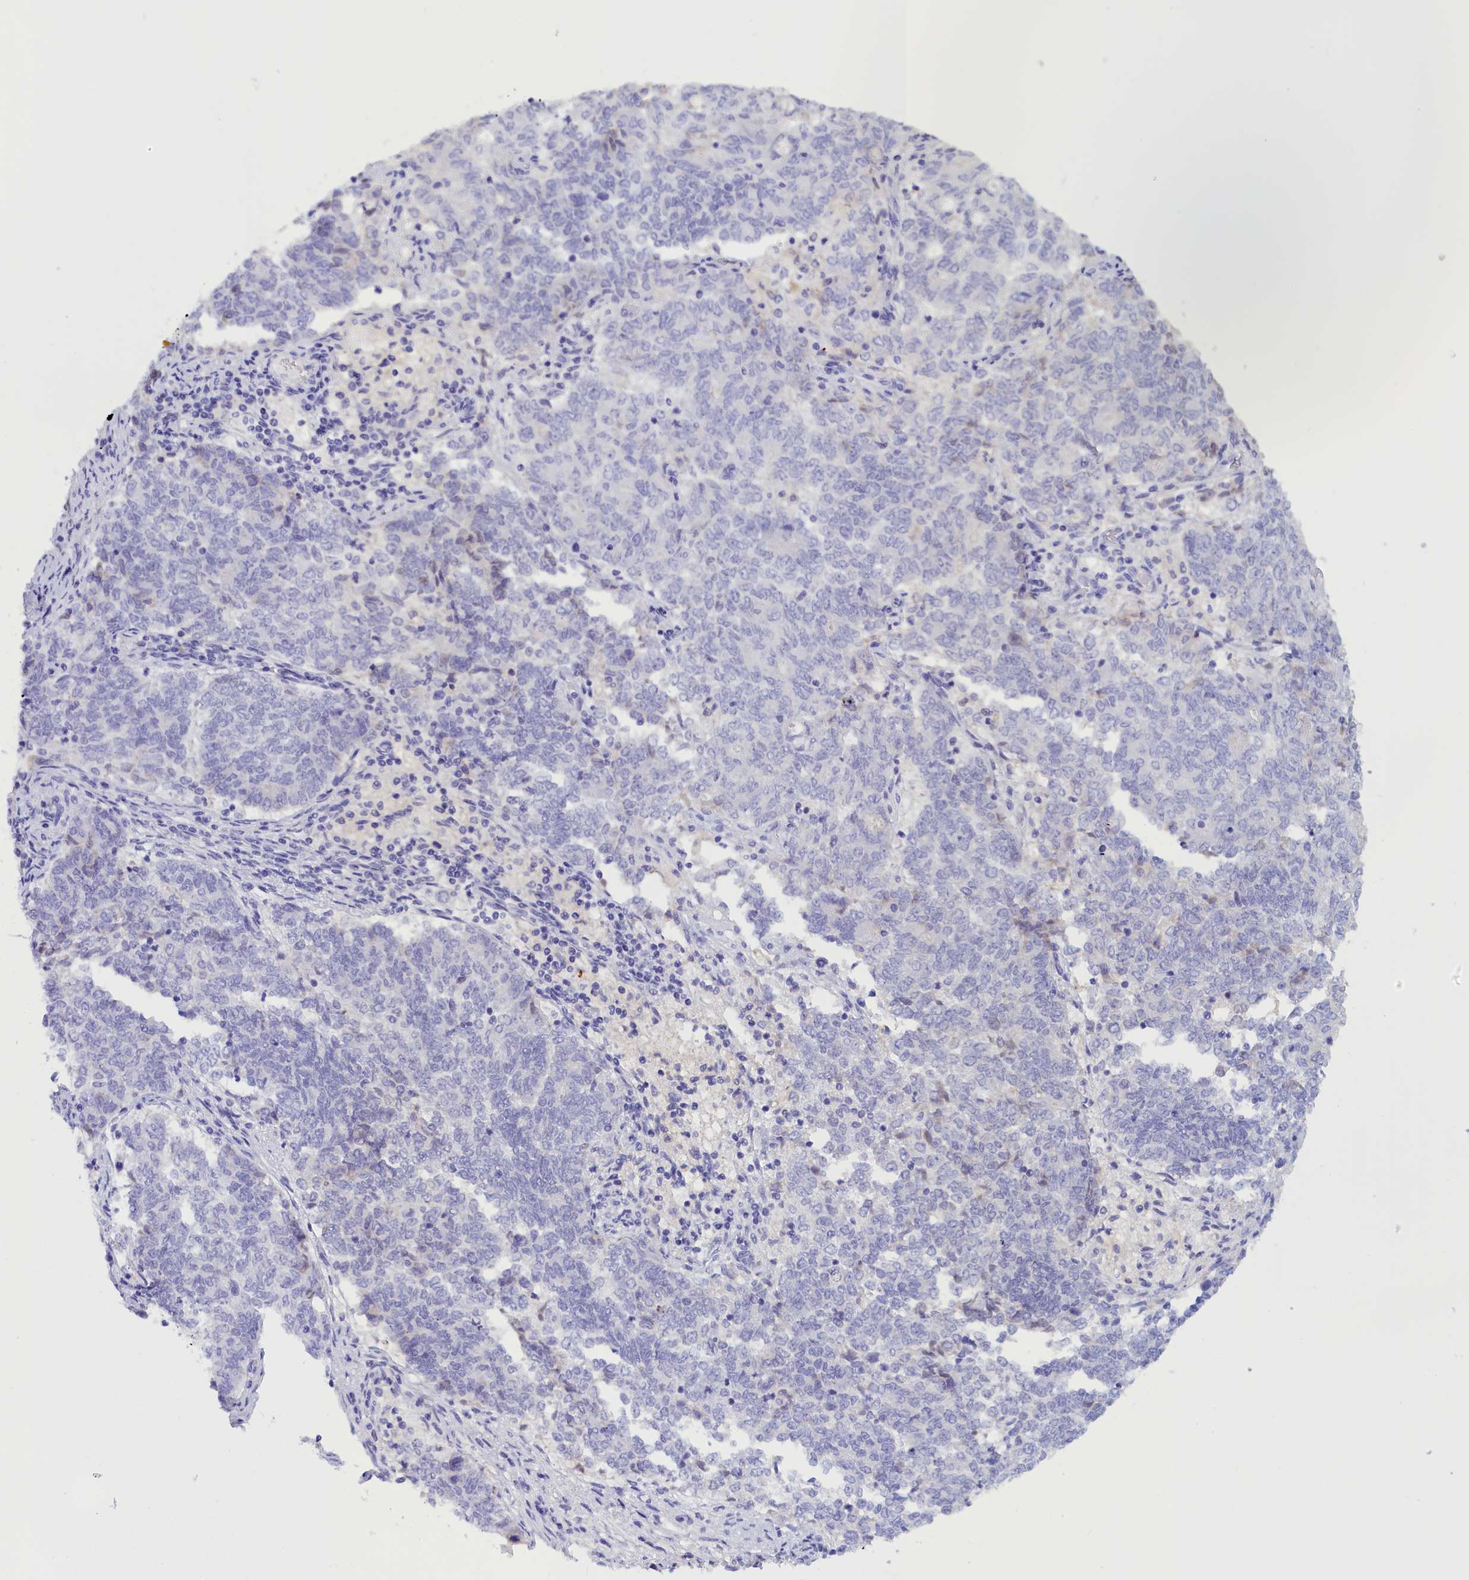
{"staining": {"intensity": "negative", "quantity": "none", "location": "none"}, "tissue": "endometrial cancer", "cell_type": "Tumor cells", "image_type": "cancer", "snomed": [{"axis": "morphology", "description": "Adenocarcinoma, NOS"}, {"axis": "topography", "description": "Endometrium"}], "caption": "Tumor cells are negative for protein expression in human adenocarcinoma (endometrial).", "gene": "PROK2", "patient": {"sex": "female", "age": 80}}